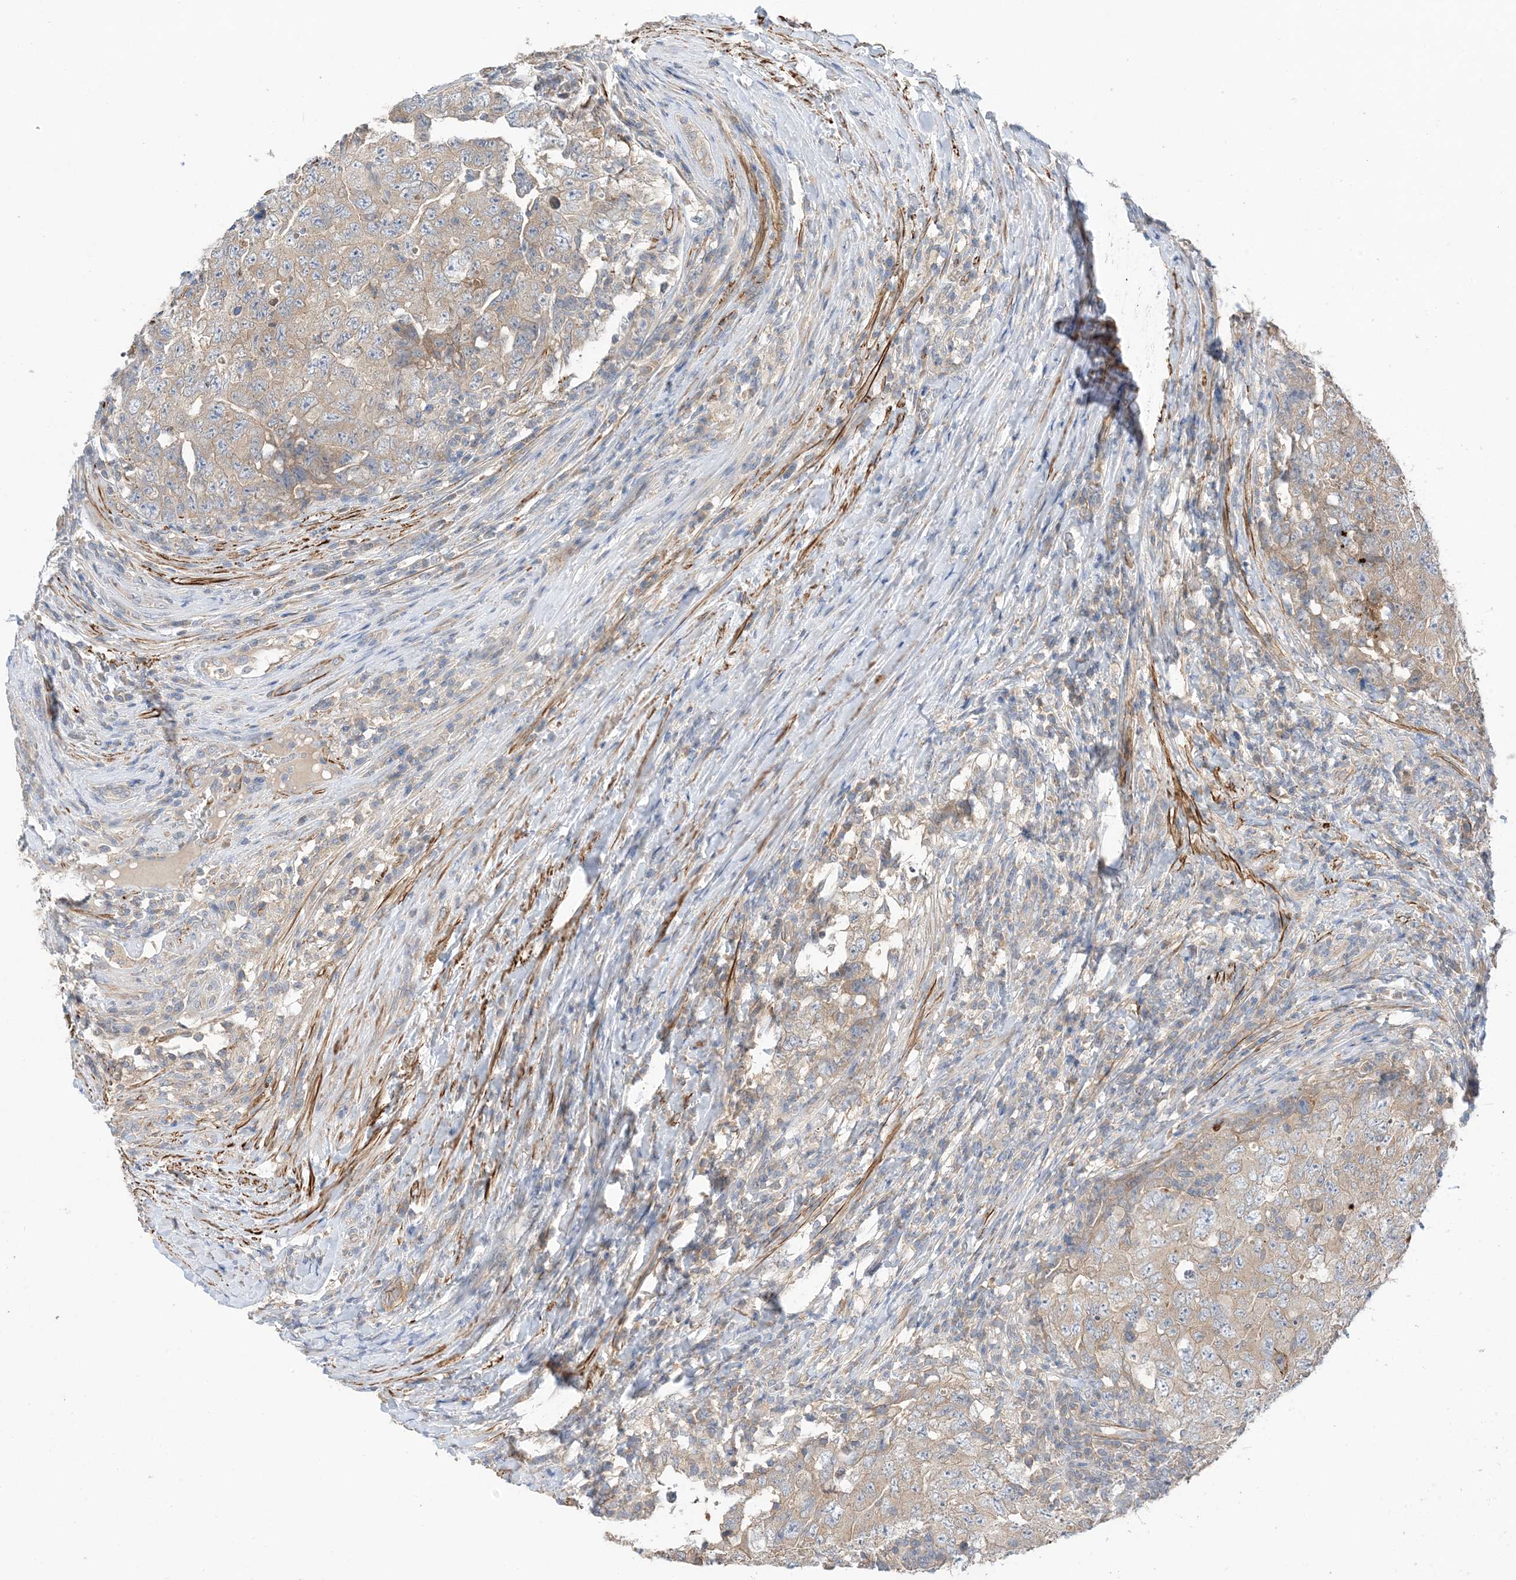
{"staining": {"intensity": "weak", "quantity": "25%-75%", "location": "cytoplasmic/membranous"}, "tissue": "testis cancer", "cell_type": "Tumor cells", "image_type": "cancer", "snomed": [{"axis": "morphology", "description": "Carcinoma, Embryonal, NOS"}, {"axis": "topography", "description": "Testis"}], "caption": "DAB (3,3'-diaminobenzidine) immunohistochemical staining of embryonal carcinoma (testis) exhibits weak cytoplasmic/membranous protein staining in about 25%-75% of tumor cells. The protein of interest is shown in brown color, while the nuclei are stained blue.", "gene": "KIFBP", "patient": {"sex": "male", "age": 26}}